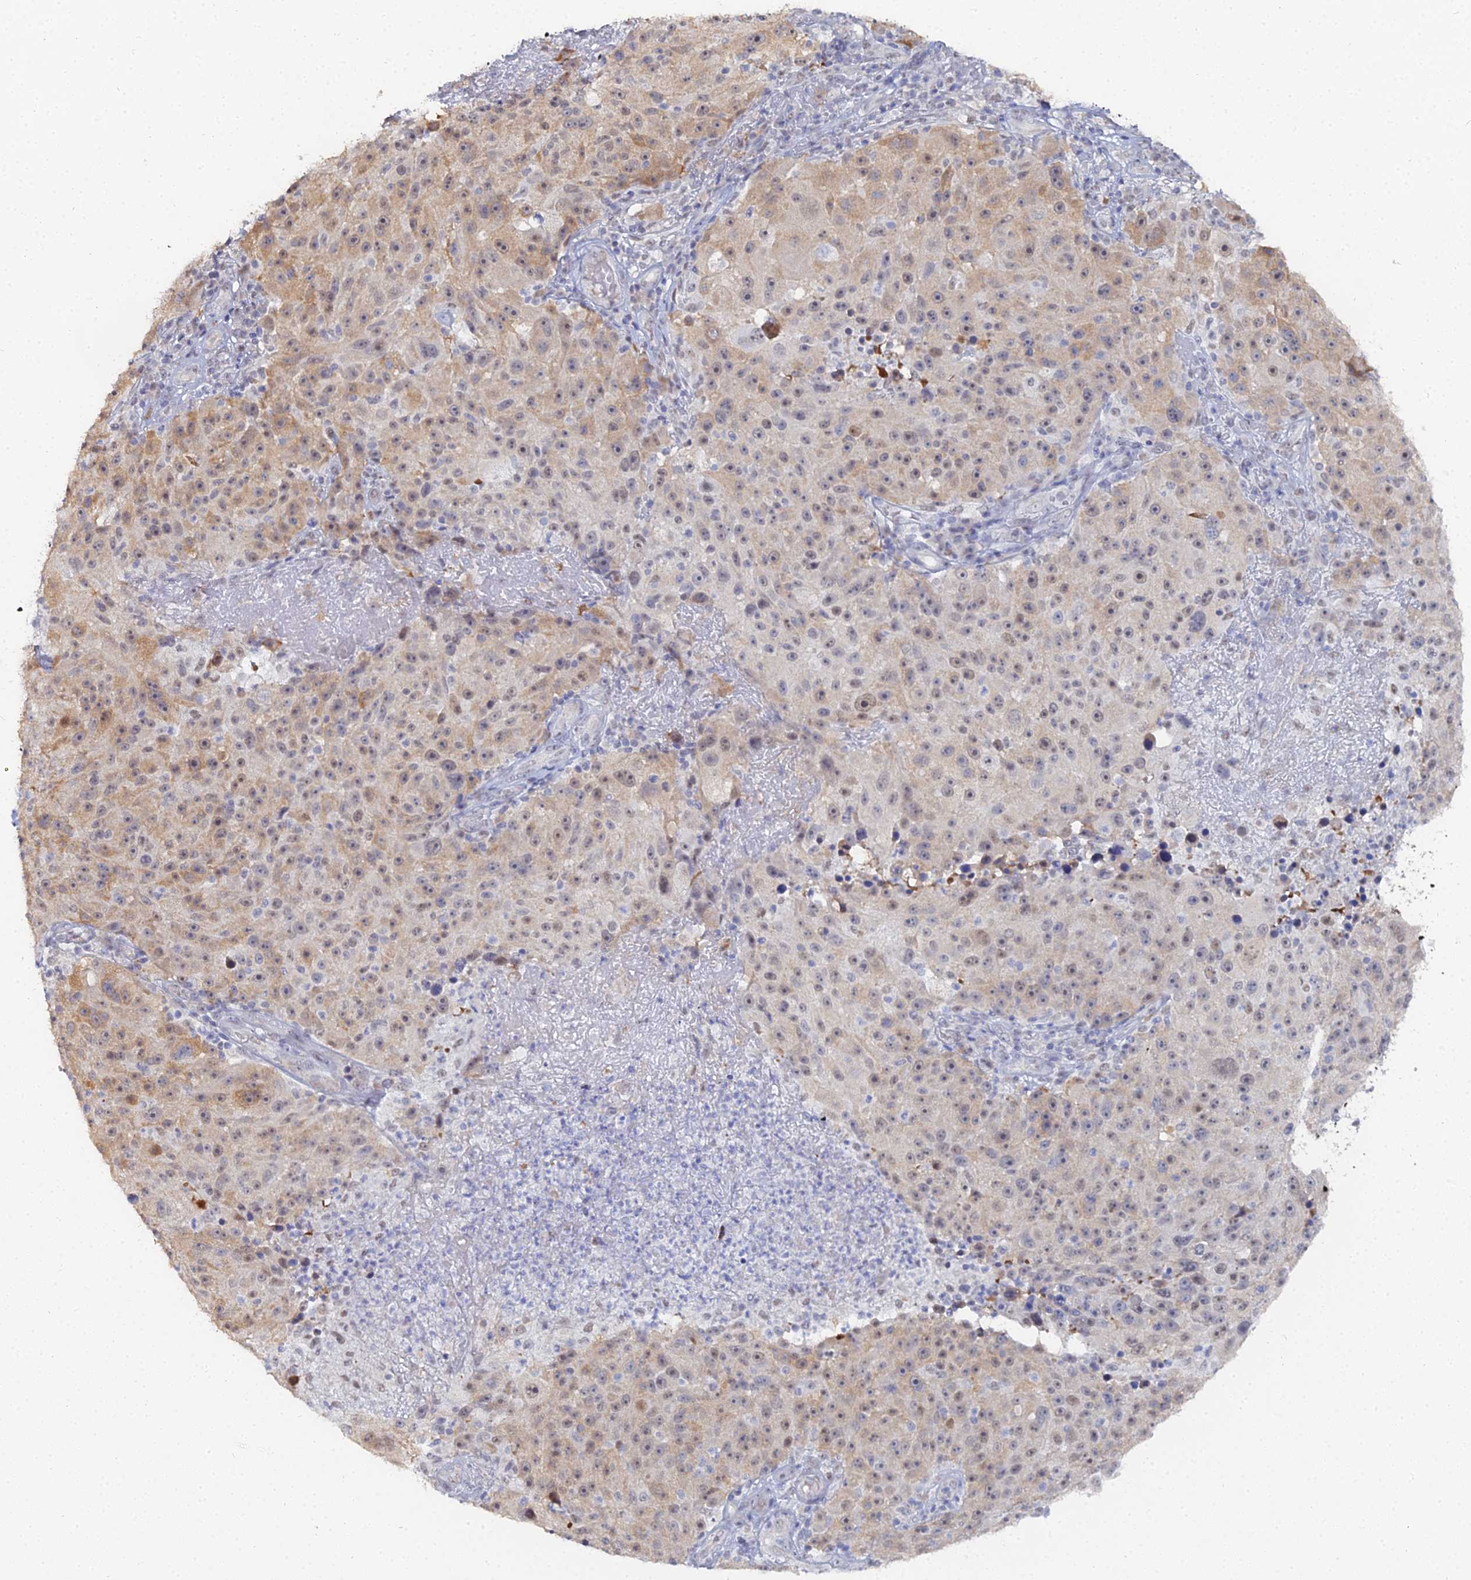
{"staining": {"intensity": "weak", "quantity": "25%-75%", "location": "cytoplasmic/membranous"}, "tissue": "melanoma", "cell_type": "Tumor cells", "image_type": "cancer", "snomed": [{"axis": "morphology", "description": "Malignant melanoma, NOS"}, {"axis": "topography", "description": "Skin"}], "caption": "Protein staining by immunohistochemistry reveals weak cytoplasmic/membranous staining in approximately 25%-75% of tumor cells in melanoma.", "gene": "THAP4", "patient": {"sex": "male", "age": 53}}